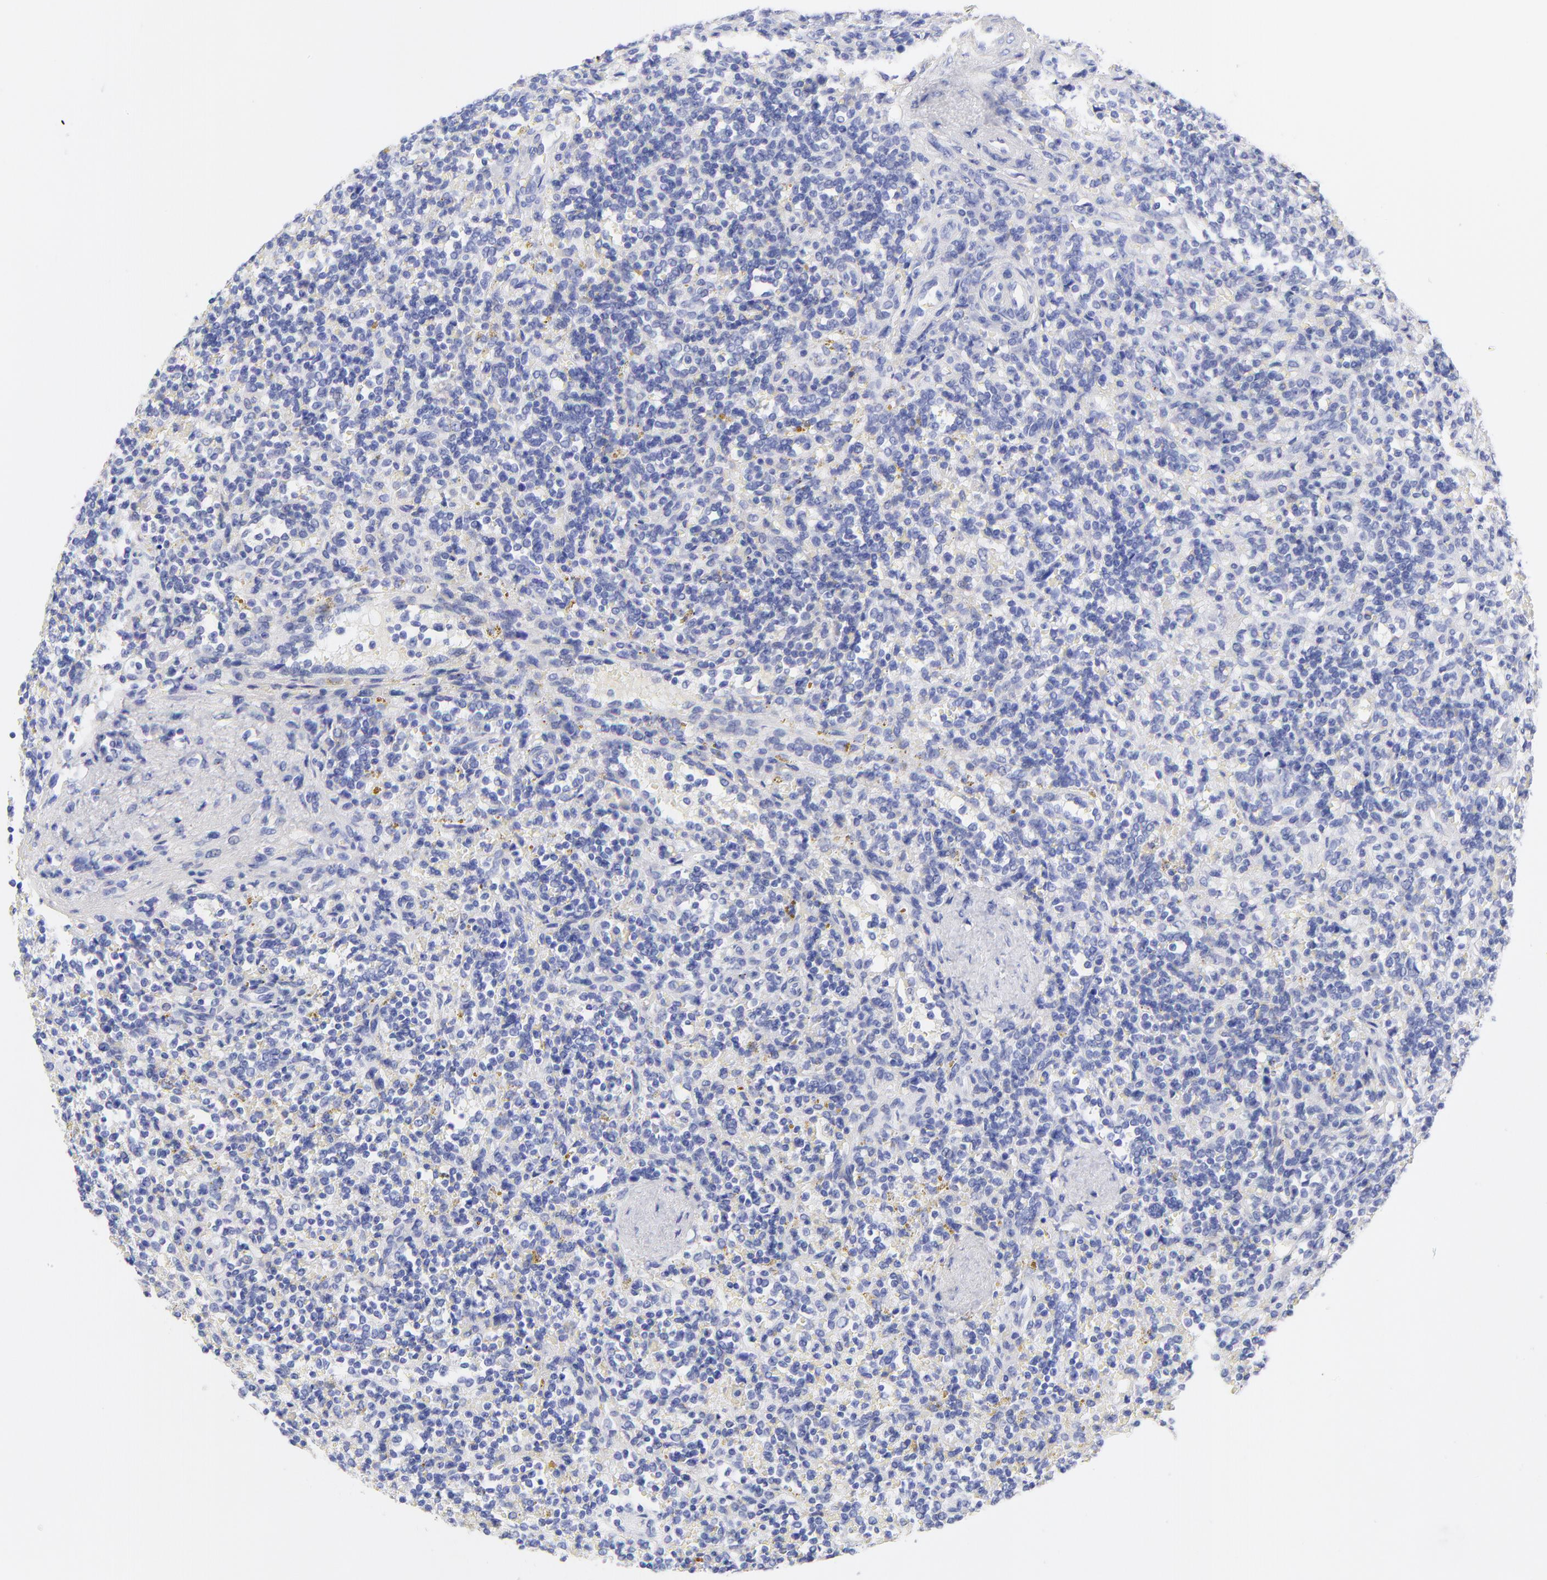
{"staining": {"intensity": "negative", "quantity": "none", "location": "none"}, "tissue": "lymphoma", "cell_type": "Tumor cells", "image_type": "cancer", "snomed": [{"axis": "morphology", "description": "Malignant lymphoma, non-Hodgkin's type, Low grade"}, {"axis": "topography", "description": "Spleen"}], "caption": "Immunohistochemistry histopathology image of neoplastic tissue: lymphoma stained with DAB (3,3'-diaminobenzidine) exhibits no significant protein positivity in tumor cells.", "gene": "C1QTNF6", "patient": {"sex": "male", "age": 67}}